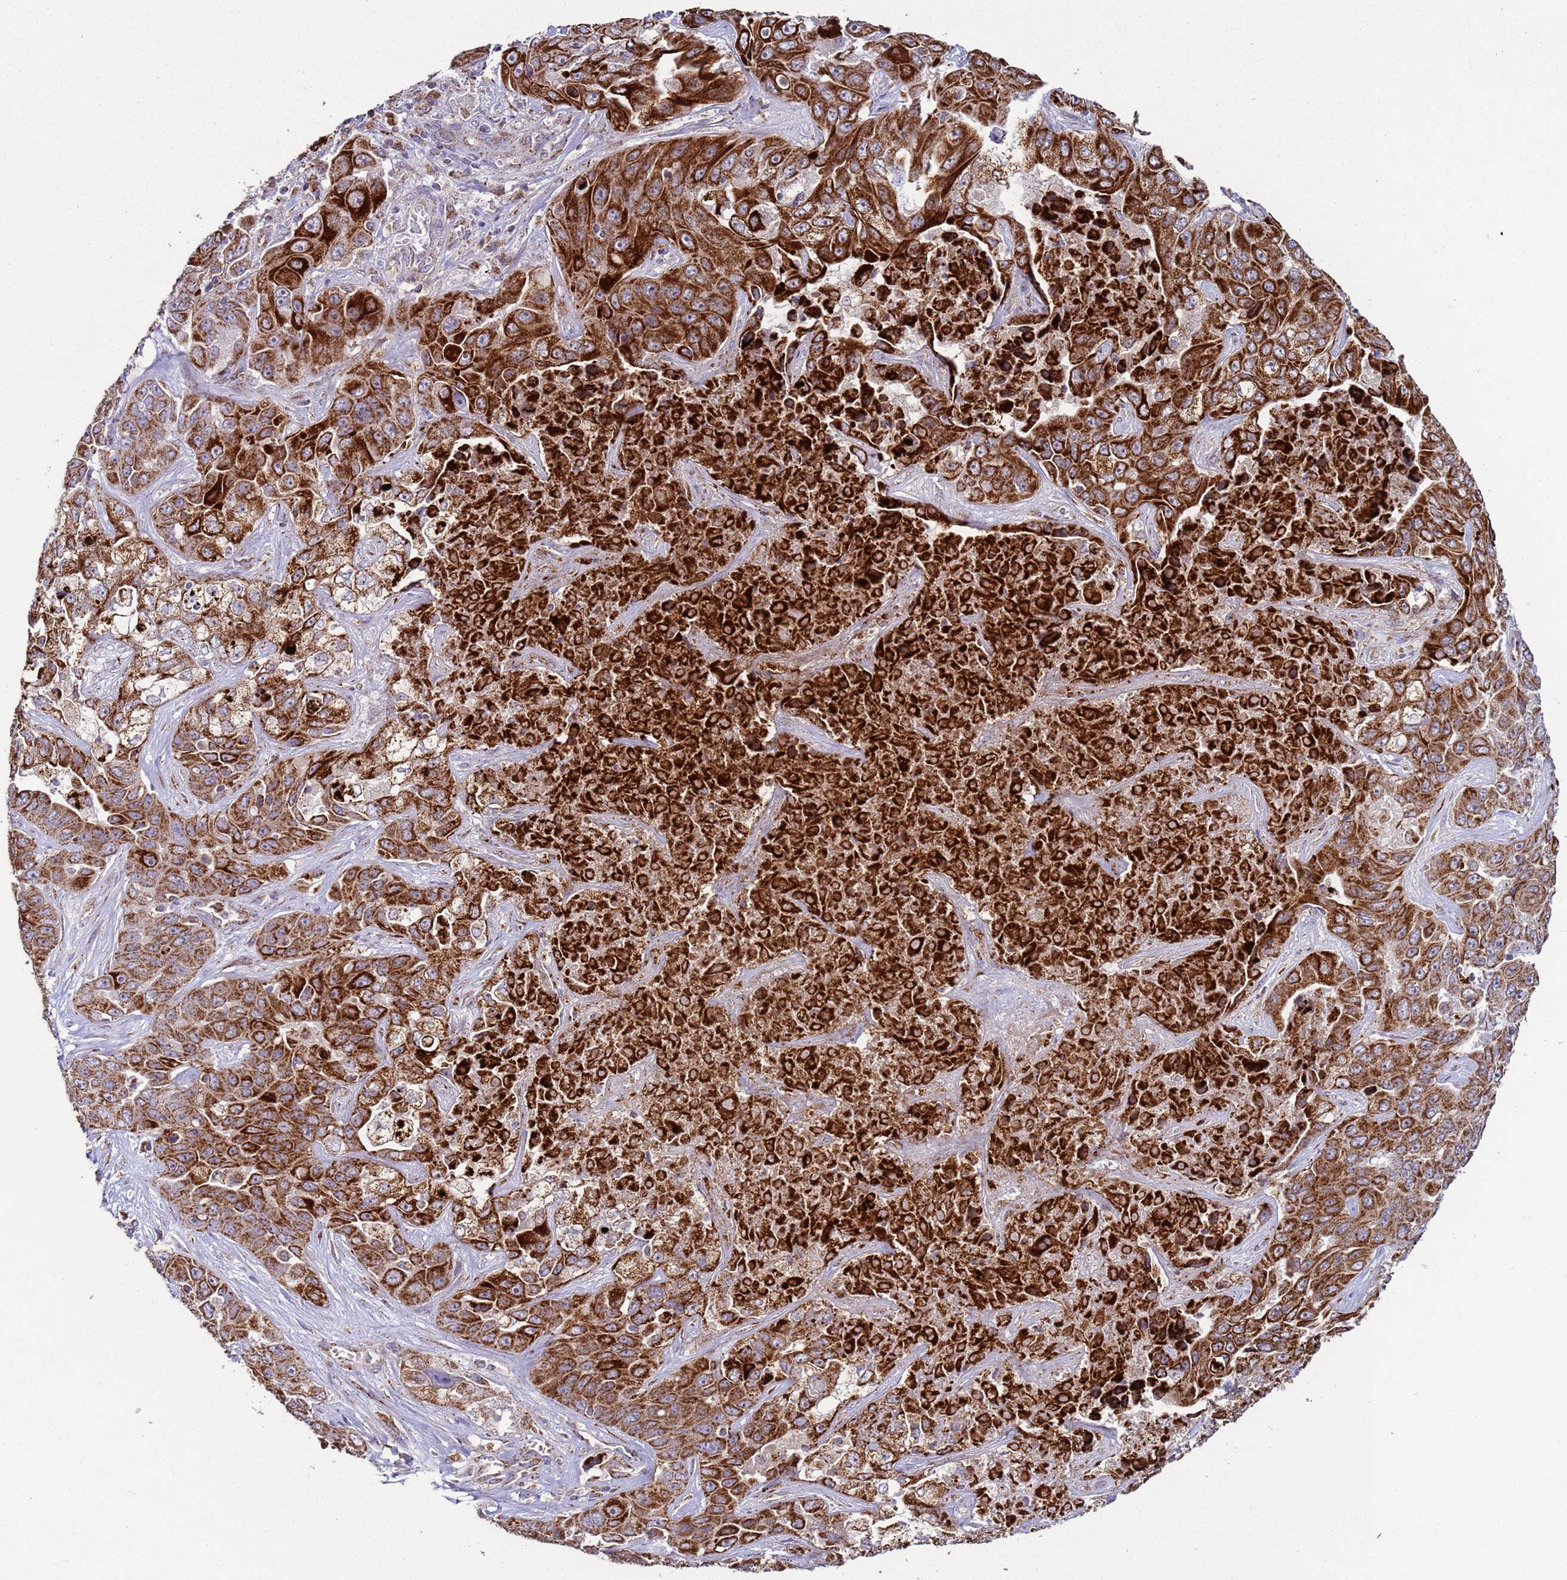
{"staining": {"intensity": "strong", "quantity": ">75%", "location": "cytoplasmic/membranous"}, "tissue": "liver cancer", "cell_type": "Tumor cells", "image_type": "cancer", "snomed": [{"axis": "morphology", "description": "Cholangiocarcinoma"}, {"axis": "topography", "description": "Liver"}], "caption": "IHC (DAB) staining of human cholangiocarcinoma (liver) demonstrates strong cytoplasmic/membranous protein staining in approximately >75% of tumor cells.", "gene": "FBXO33", "patient": {"sex": "female", "age": 52}}